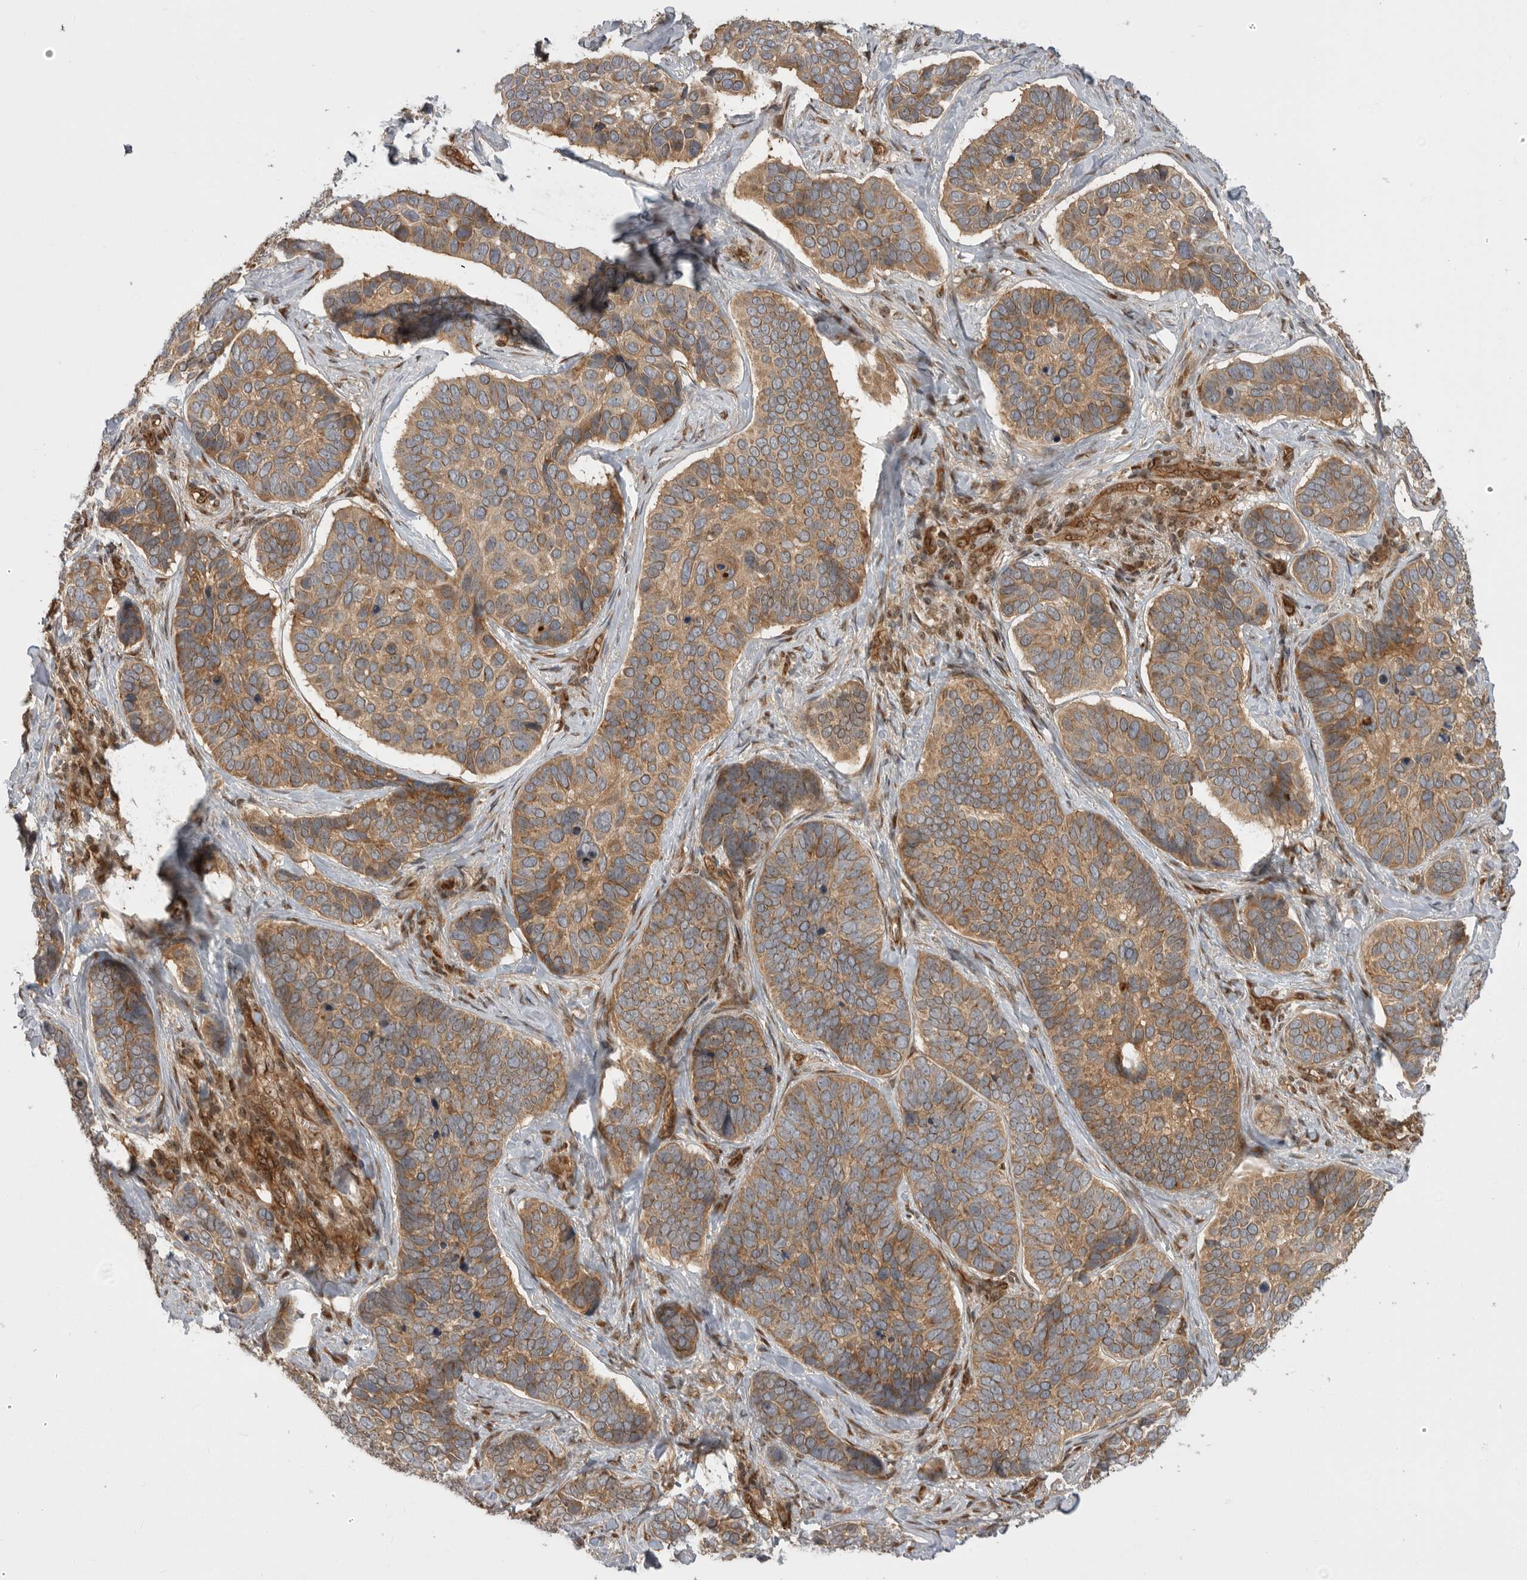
{"staining": {"intensity": "moderate", "quantity": ">75%", "location": "cytoplasmic/membranous"}, "tissue": "skin cancer", "cell_type": "Tumor cells", "image_type": "cancer", "snomed": [{"axis": "morphology", "description": "Basal cell carcinoma"}, {"axis": "topography", "description": "Skin"}], "caption": "Skin cancer (basal cell carcinoma) was stained to show a protein in brown. There is medium levels of moderate cytoplasmic/membranous staining in about >75% of tumor cells. (brown staining indicates protein expression, while blue staining denotes nuclei).", "gene": "DHDDS", "patient": {"sex": "male", "age": 62}}